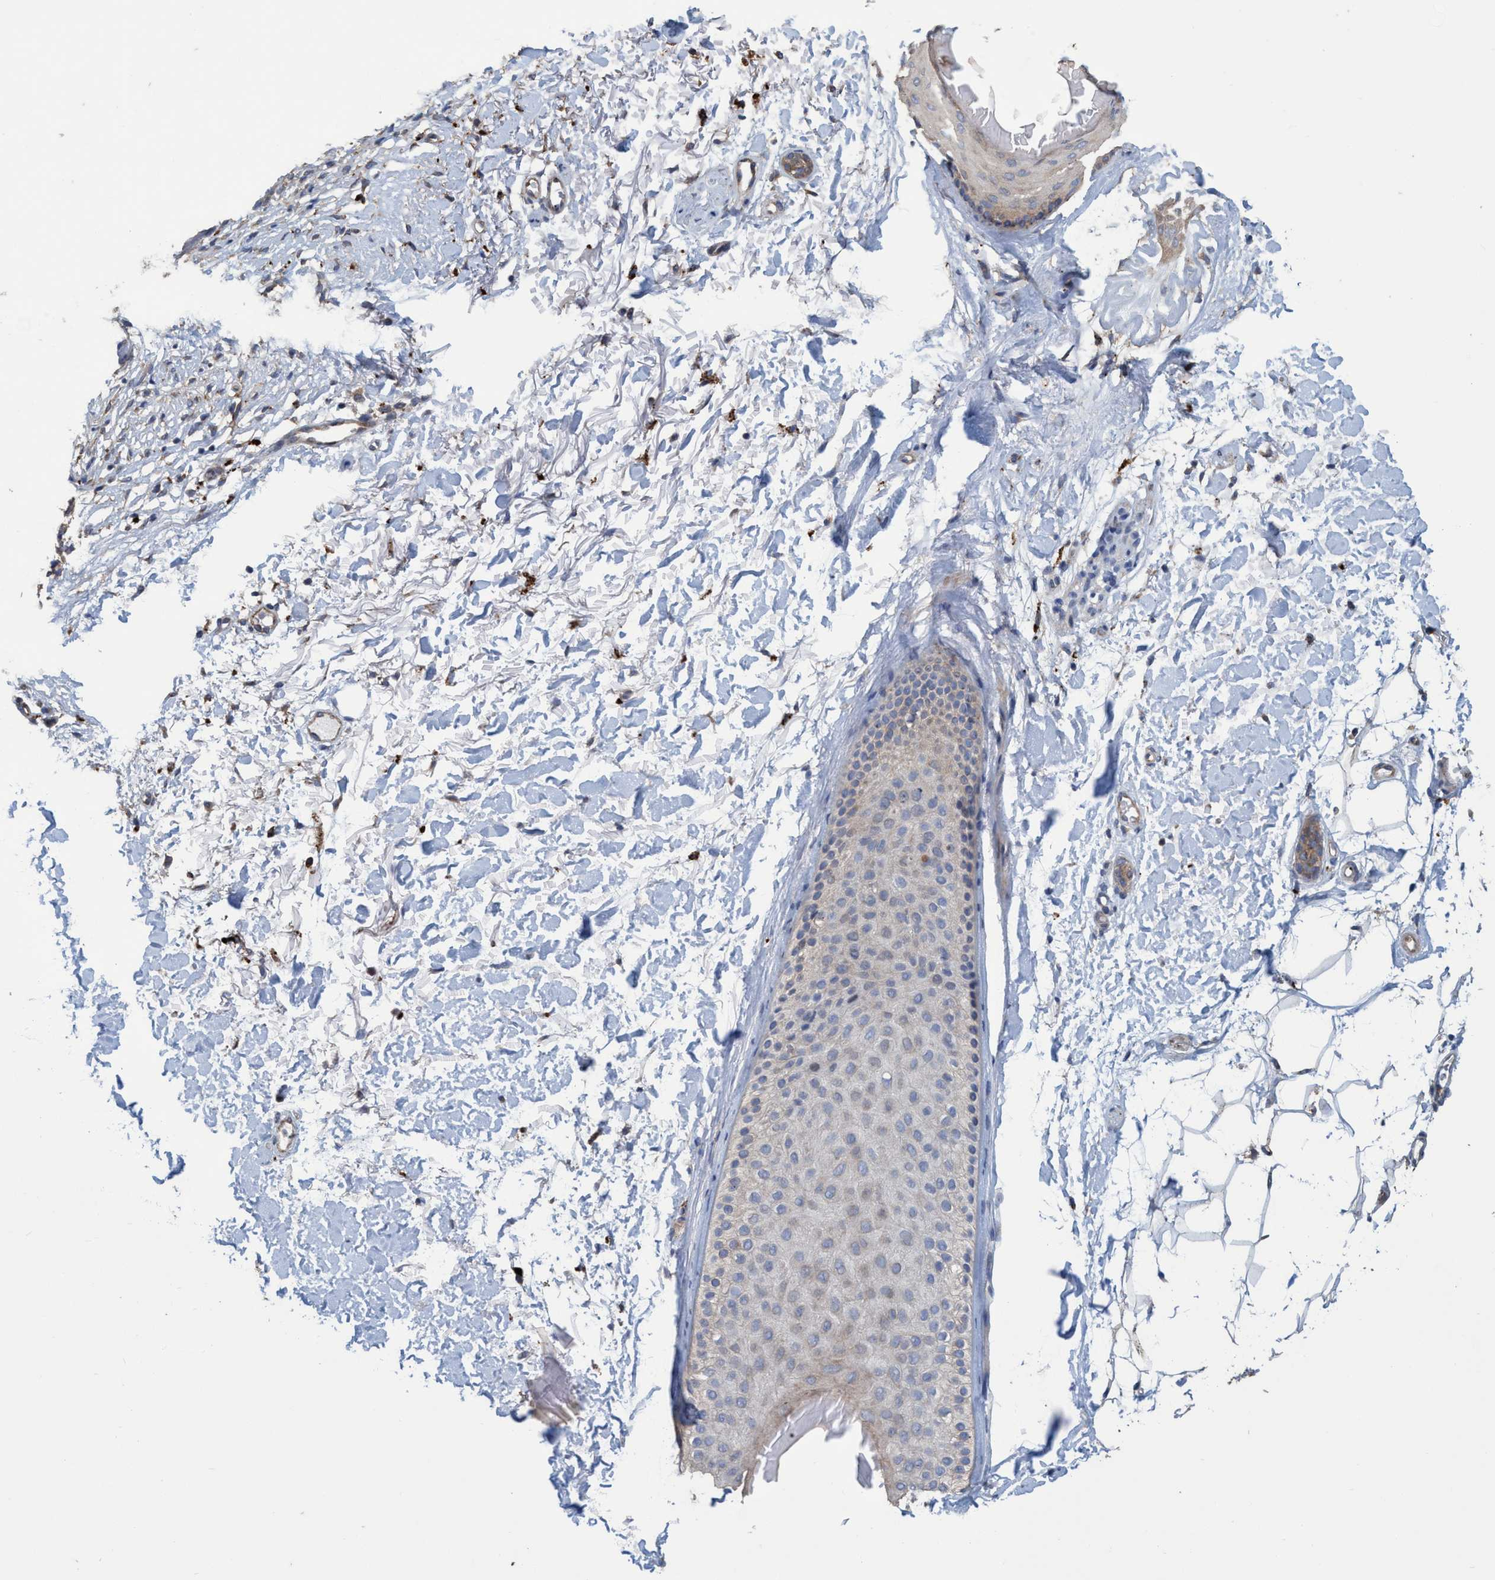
{"staining": {"intensity": "weak", "quantity": "25%-75%", "location": "cytoplasmic/membranous"}, "tissue": "skin cancer", "cell_type": "Tumor cells", "image_type": "cancer", "snomed": [{"axis": "morphology", "description": "Normal tissue, NOS"}, {"axis": "morphology", "description": "Basal cell carcinoma"}, {"axis": "topography", "description": "Skin"}], "caption": "IHC micrograph of skin basal cell carcinoma stained for a protein (brown), which demonstrates low levels of weak cytoplasmic/membranous staining in about 25%-75% of tumor cells.", "gene": "BBS9", "patient": {"sex": "female", "age": 70}}